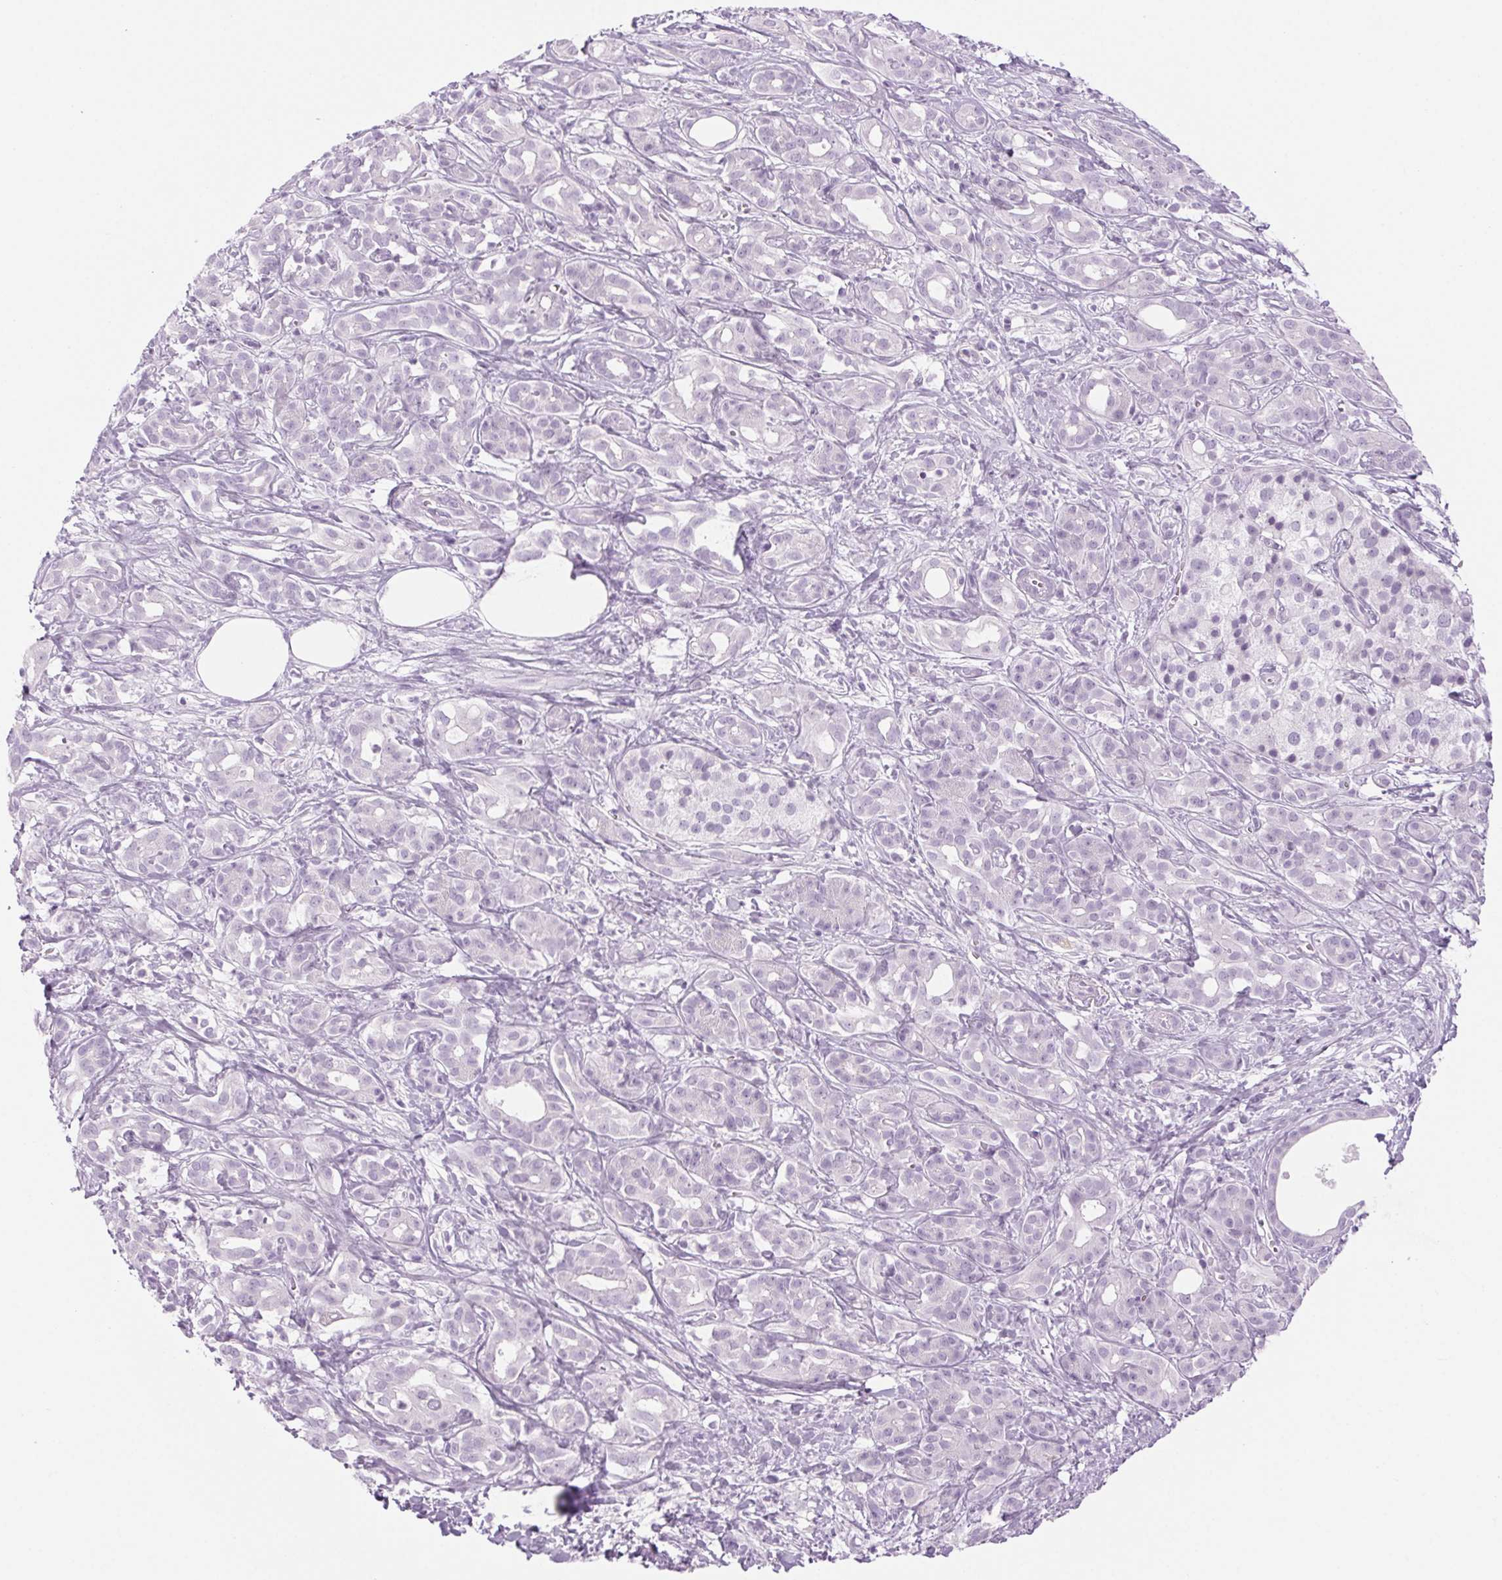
{"staining": {"intensity": "negative", "quantity": "none", "location": "none"}, "tissue": "pancreatic cancer", "cell_type": "Tumor cells", "image_type": "cancer", "snomed": [{"axis": "morphology", "description": "Adenocarcinoma, NOS"}, {"axis": "topography", "description": "Pancreas"}], "caption": "Tumor cells show no significant staining in adenocarcinoma (pancreatic).", "gene": "LRP2", "patient": {"sex": "male", "age": 61}}